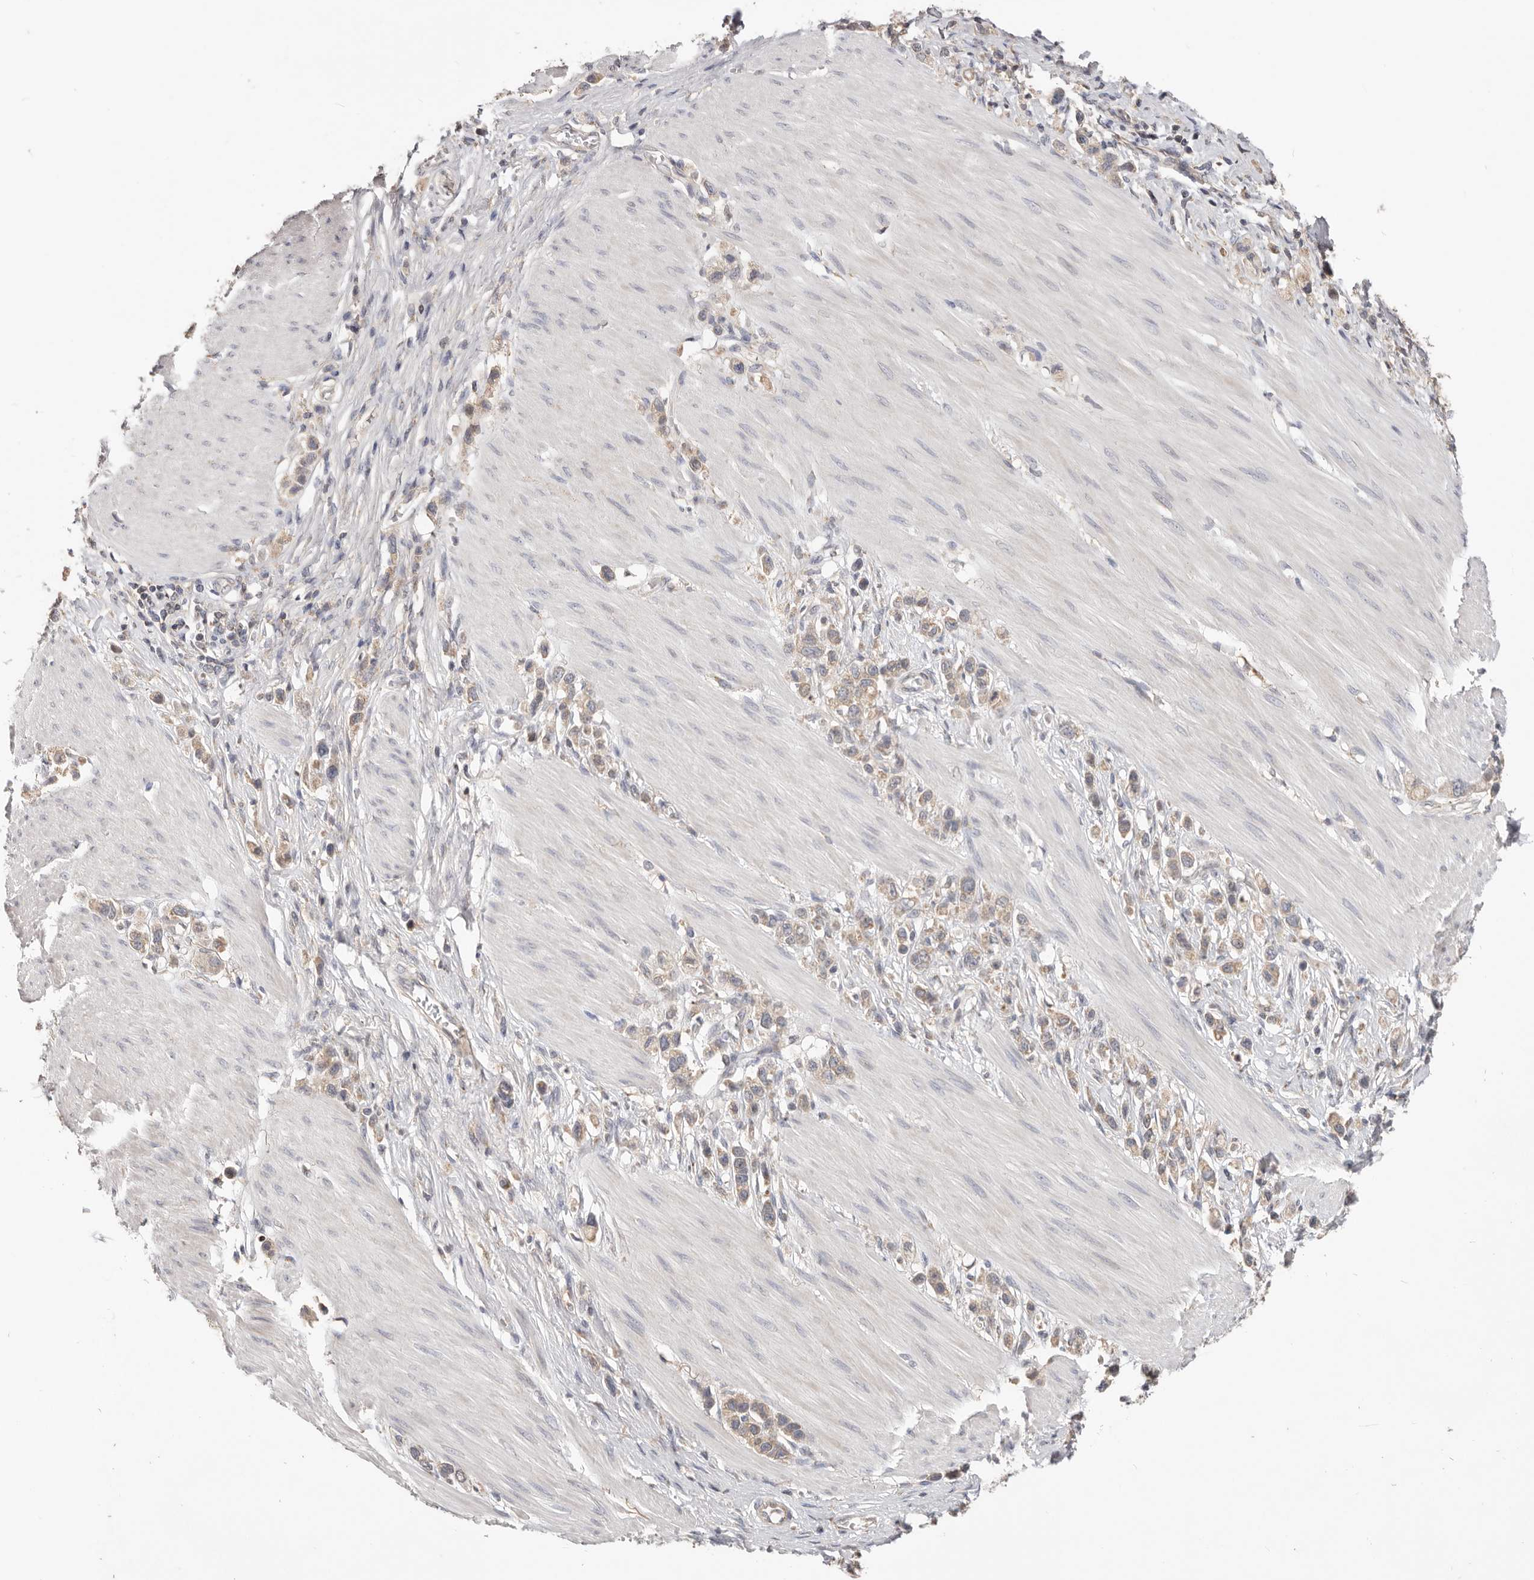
{"staining": {"intensity": "weak", "quantity": ">75%", "location": "cytoplasmic/membranous"}, "tissue": "stomach cancer", "cell_type": "Tumor cells", "image_type": "cancer", "snomed": [{"axis": "morphology", "description": "Adenocarcinoma, NOS"}, {"axis": "topography", "description": "Stomach"}], "caption": "Protein expression analysis of human stomach adenocarcinoma reveals weak cytoplasmic/membranous expression in approximately >75% of tumor cells. The protein of interest is stained brown, and the nuclei are stained in blue (DAB (3,3'-diaminobenzidine) IHC with brightfield microscopy, high magnification).", "gene": "LRP6", "patient": {"sex": "female", "age": 65}}